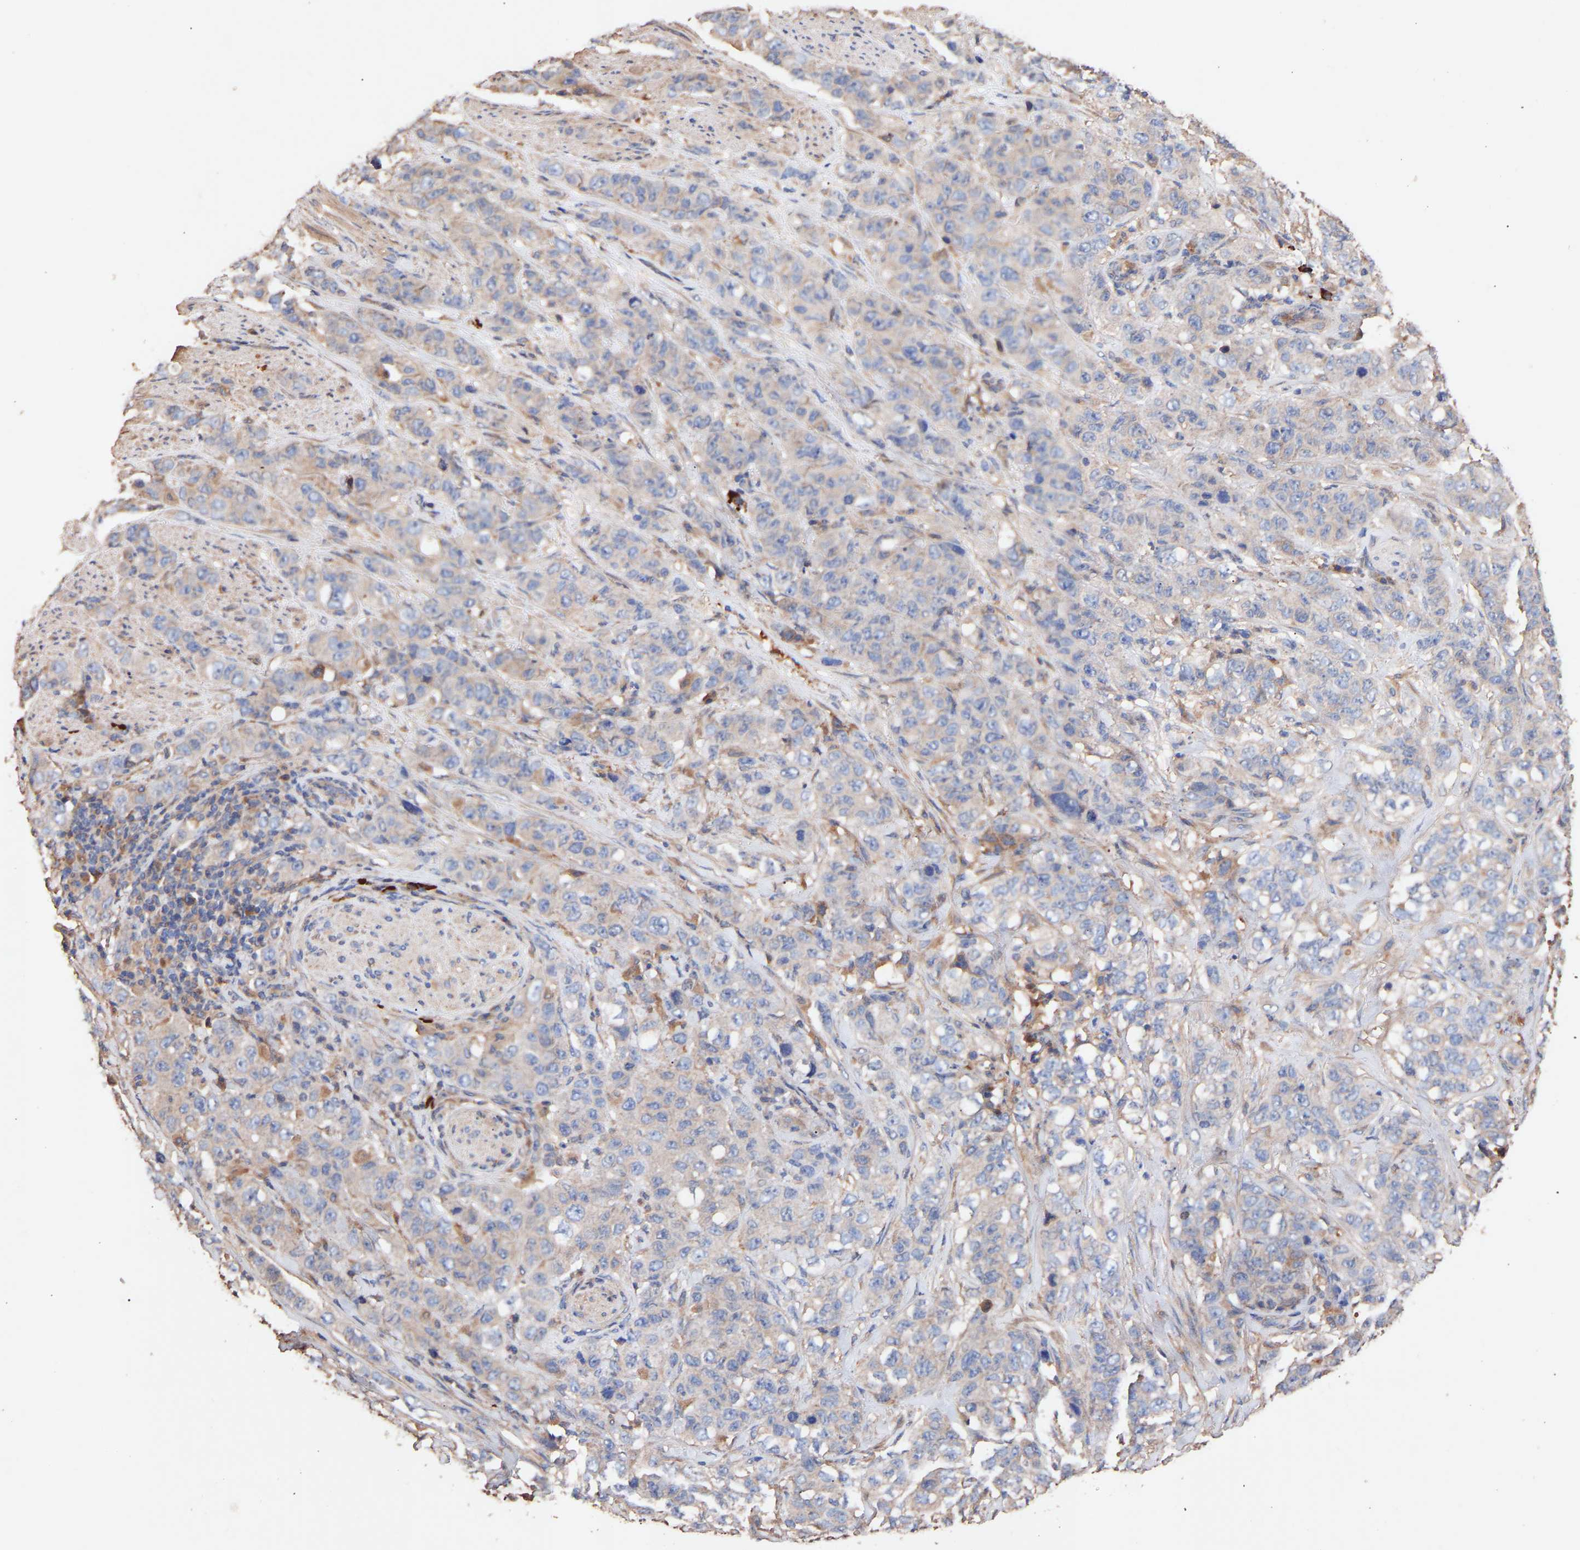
{"staining": {"intensity": "weak", "quantity": "<25%", "location": "cytoplasmic/membranous"}, "tissue": "stomach cancer", "cell_type": "Tumor cells", "image_type": "cancer", "snomed": [{"axis": "morphology", "description": "Adenocarcinoma, NOS"}, {"axis": "topography", "description": "Stomach"}], "caption": "DAB (3,3'-diaminobenzidine) immunohistochemical staining of human stomach adenocarcinoma demonstrates no significant expression in tumor cells. (DAB immunohistochemistry, high magnification).", "gene": "TMEM268", "patient": {"sex": "male", "age": 48}}